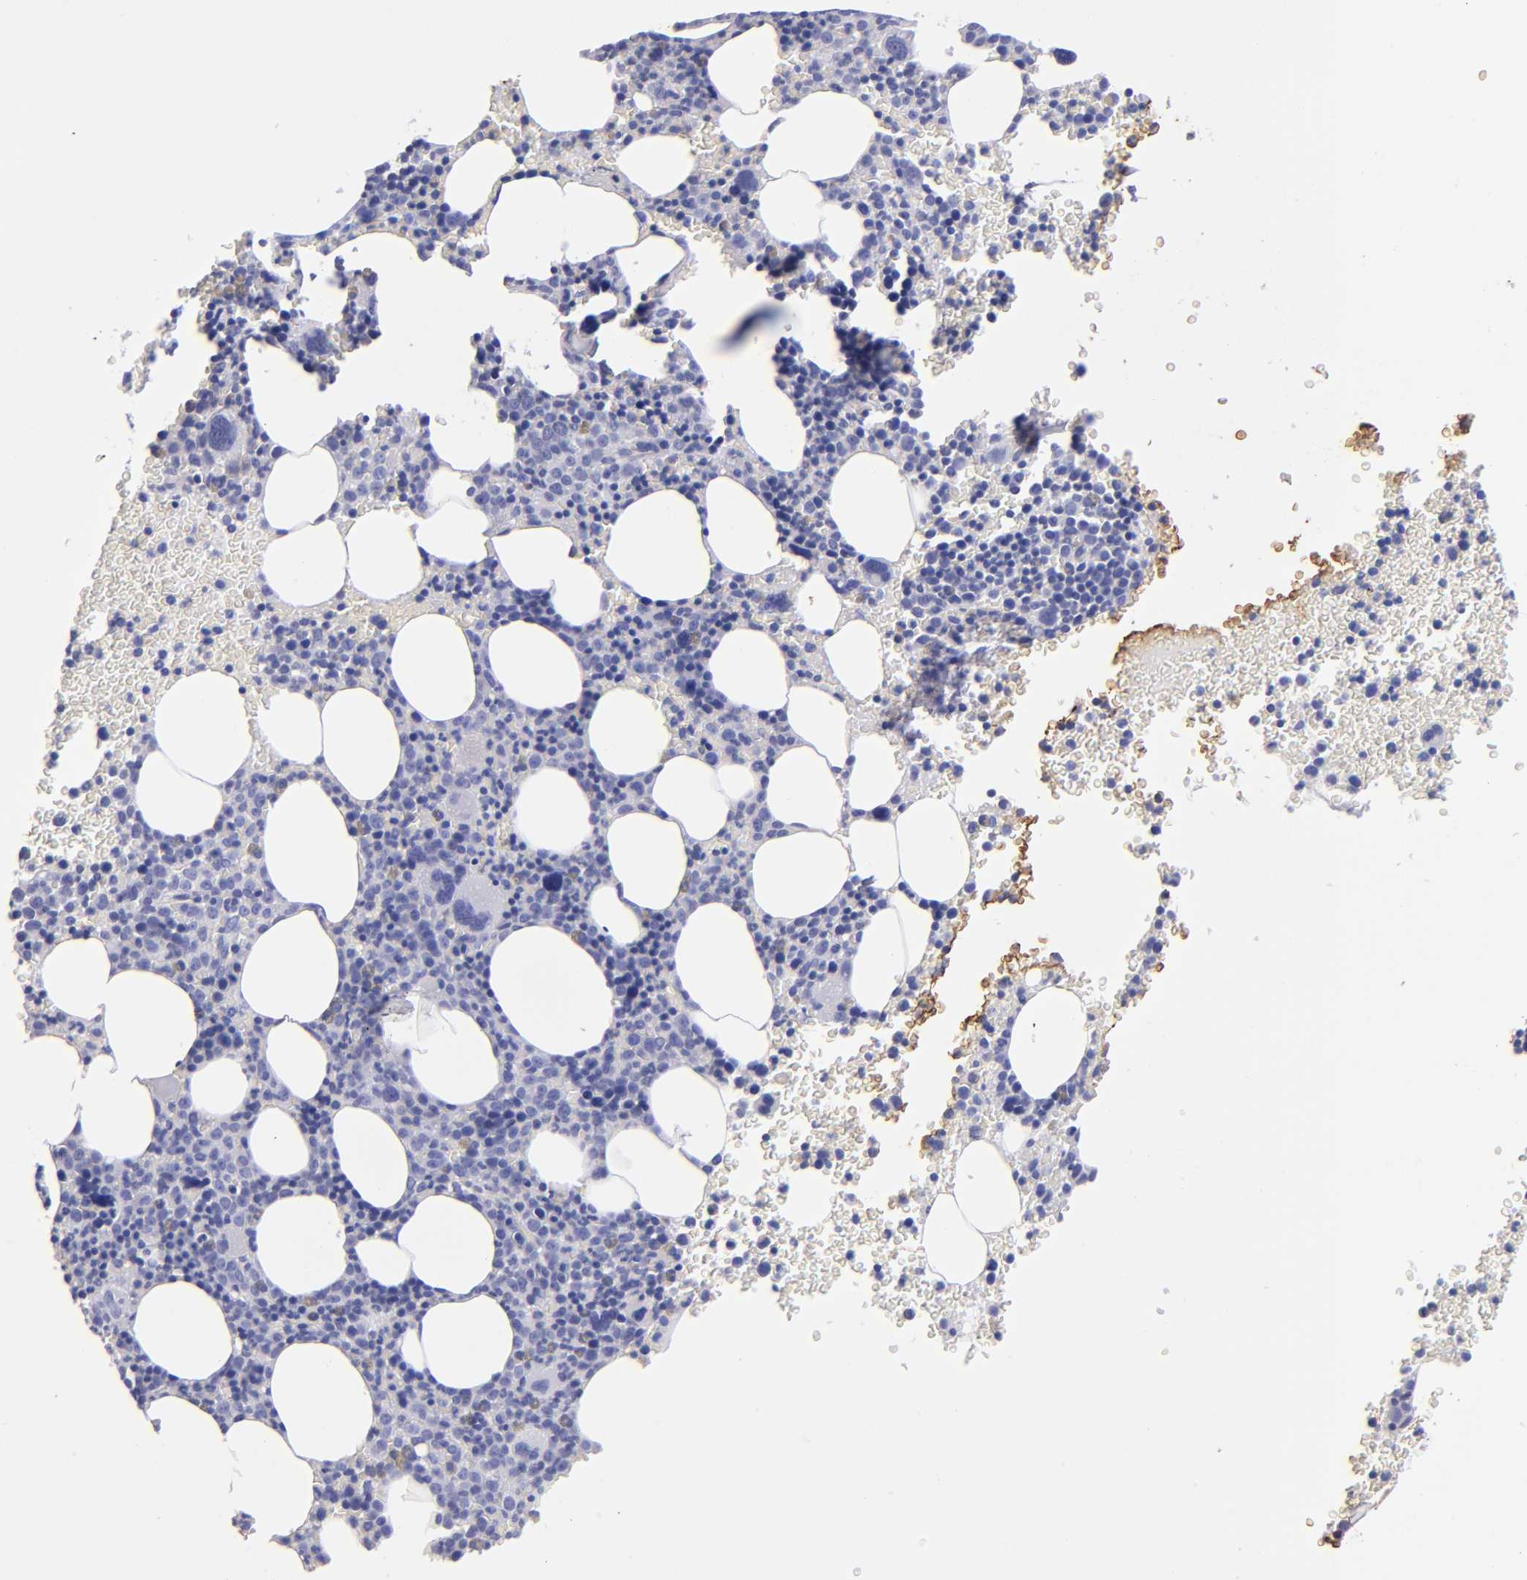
{"staining": {"intensity": "negative", "quantity": "none", "location": "none"}, "tissue": "bone marrow", "cell_type": "Hematopoietic cells", "image_type": "normal", "snomed": [{"axis": "morphology", "description": "Normal tissue, NOS"}, {"axis": "topography", "description": "Bone marrow"}], "caption": "This is an immunohistochemistry micrograph of benign bone marrow. There is no positivity in hematopoietic cells.", "gene": "TG", "patient": {"sex": "male", "age": 68}}